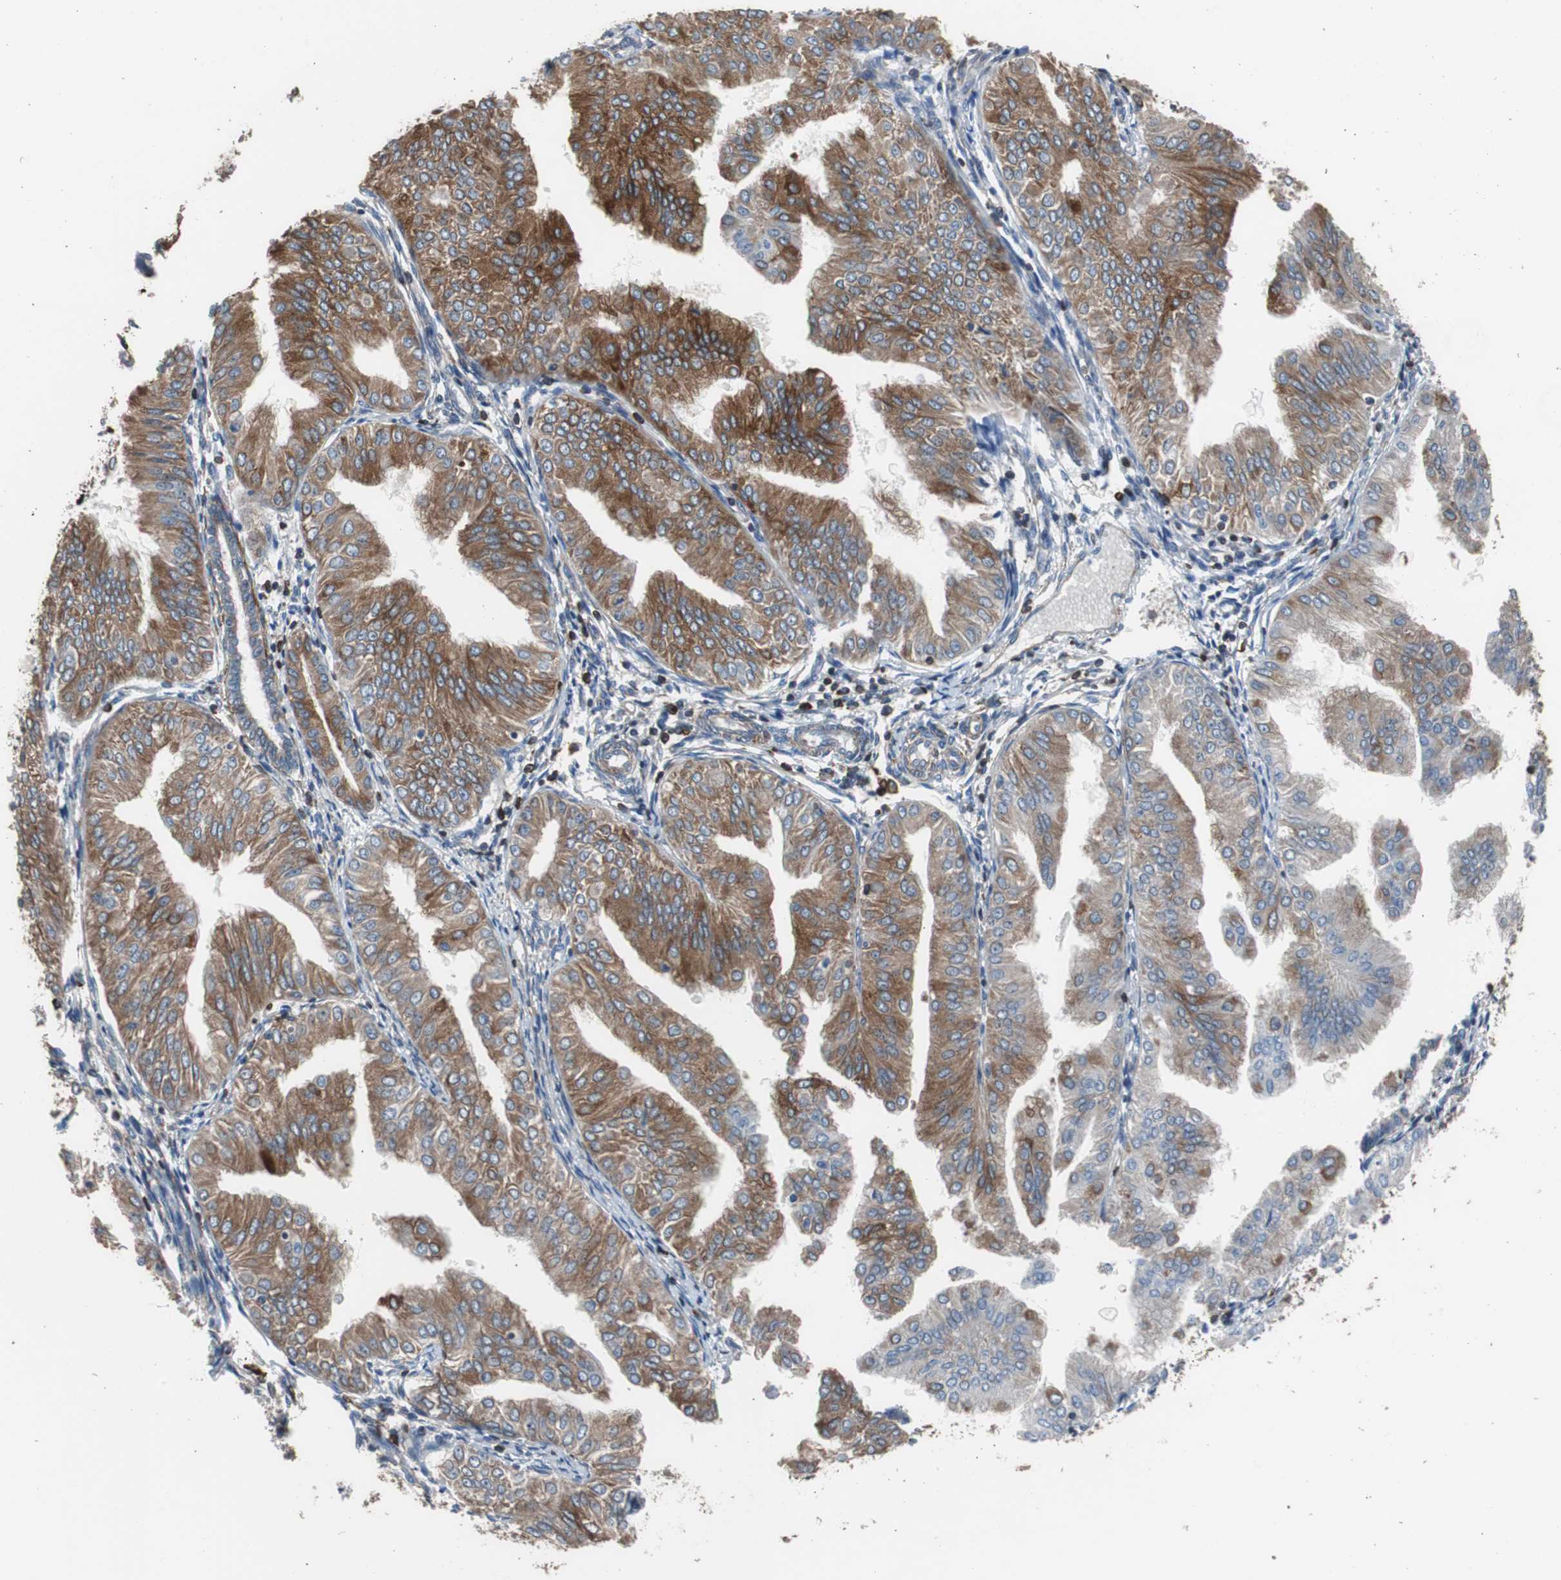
{"staining": {"intensity": "moderate", "quantity": ">75%", "location": "cytoplasmic/membranous"}, "tissue": "endometrial cancer", "cell_type": "Tumor cells", "image_type": "cancer", "snomed": [{"axis": "morphology", "description": "Adenocarcinoma, NOS"}, {"axis": "topography", "description": "Endometrium"}], "caption": "Immunohistochemistry (IHC) of human adenocarcinoma (endometrial) displays medium levels of moderate cytoplasmic/membranous staining in approximately >75% of tumor cells.", "gene": "PBXIP1", "patient": {"sex": "female", "age": 53}}